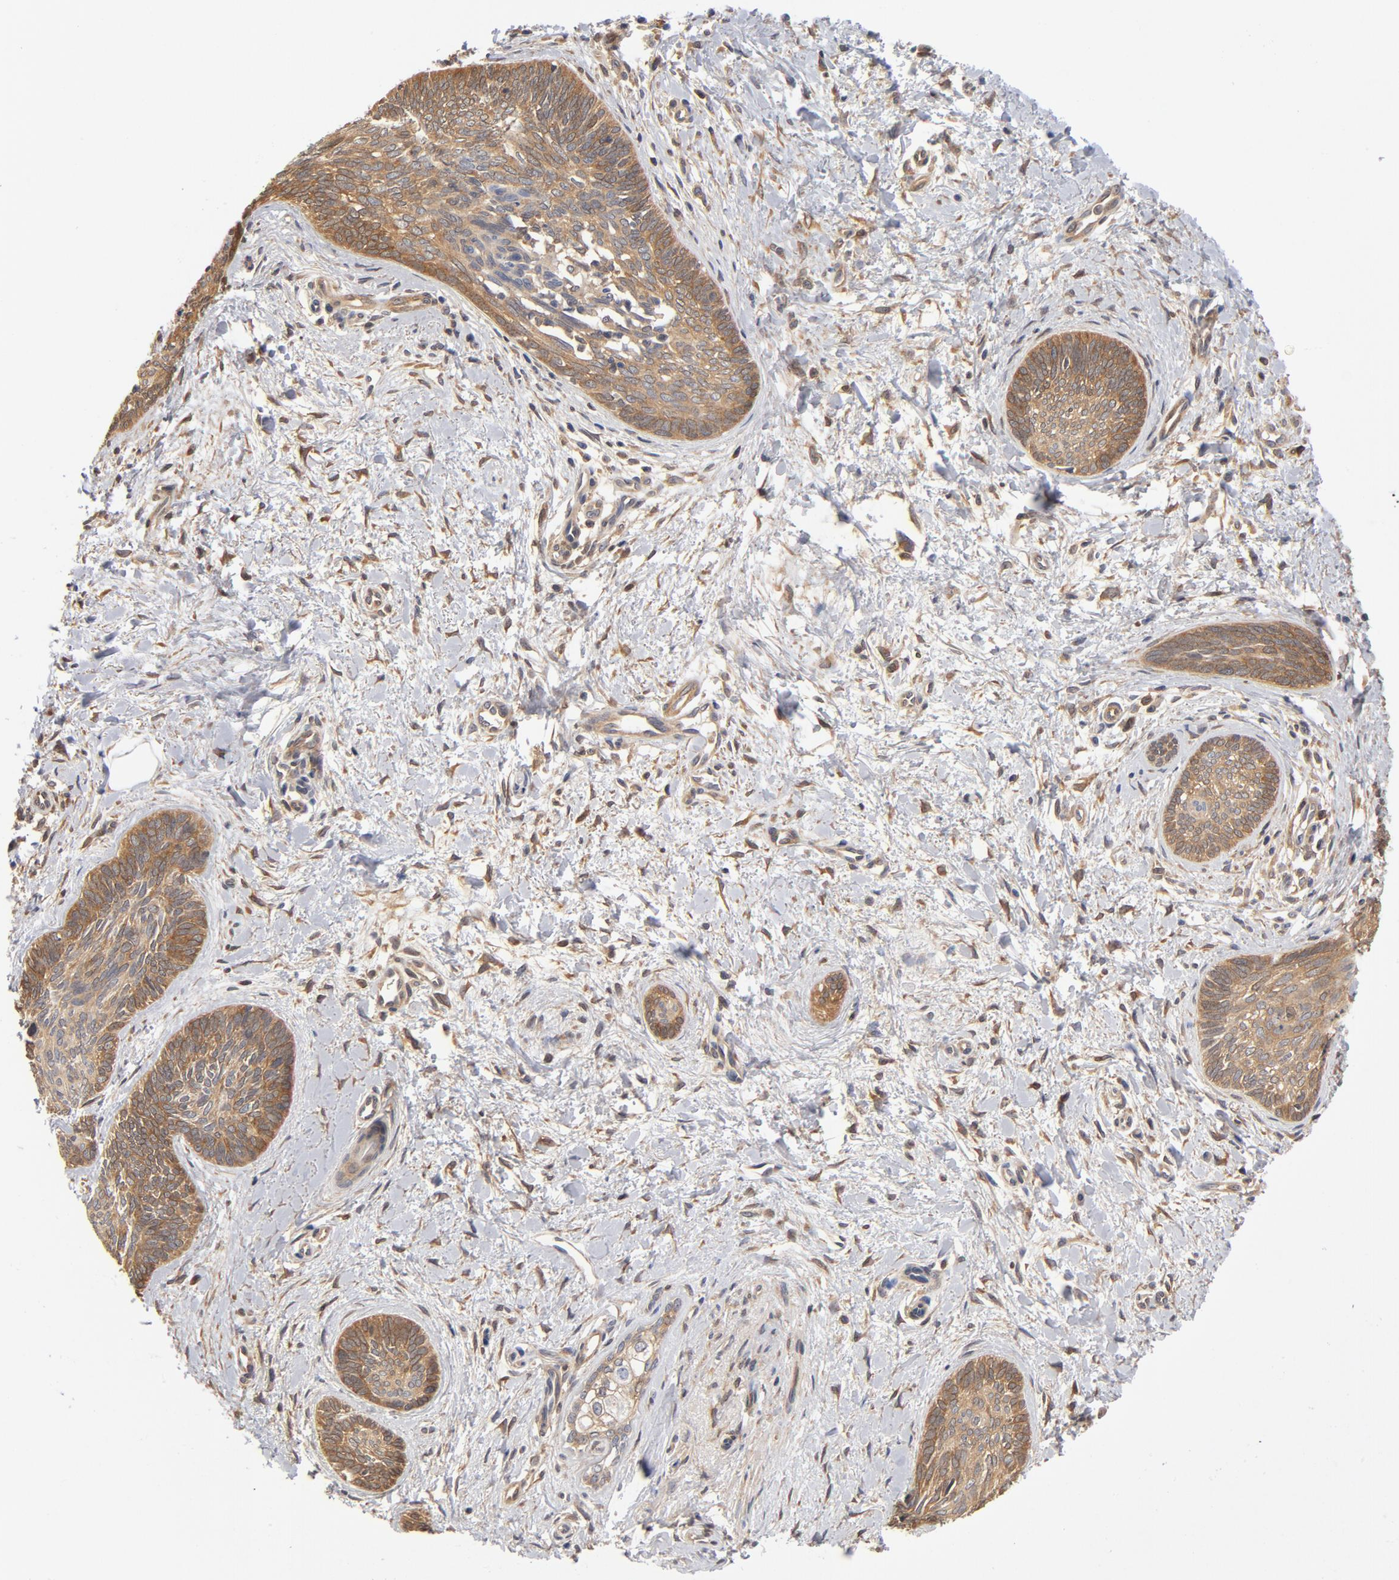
{"staining": {"intensity": "weak", "quantity": "25%-75%", "location": "cytoplasmic/membranous"}, "tissue": "skin cancer", "cell_type": "Tumor cells", "image_type": "cancer", "snomed": [{"axis": "morphology", "description": "Basal cell carcinoma"}, {"axis": "topography", "description": "Skin"}], "caption": "High-power microscopy captured an IHC micrograph of skin cancer, revealing weak cytoplasmic/membranous staining in approximately 25%-75% of tumor cells.", "gene": "ASMTL", "patient": {"sex": "female", "age": 81}}